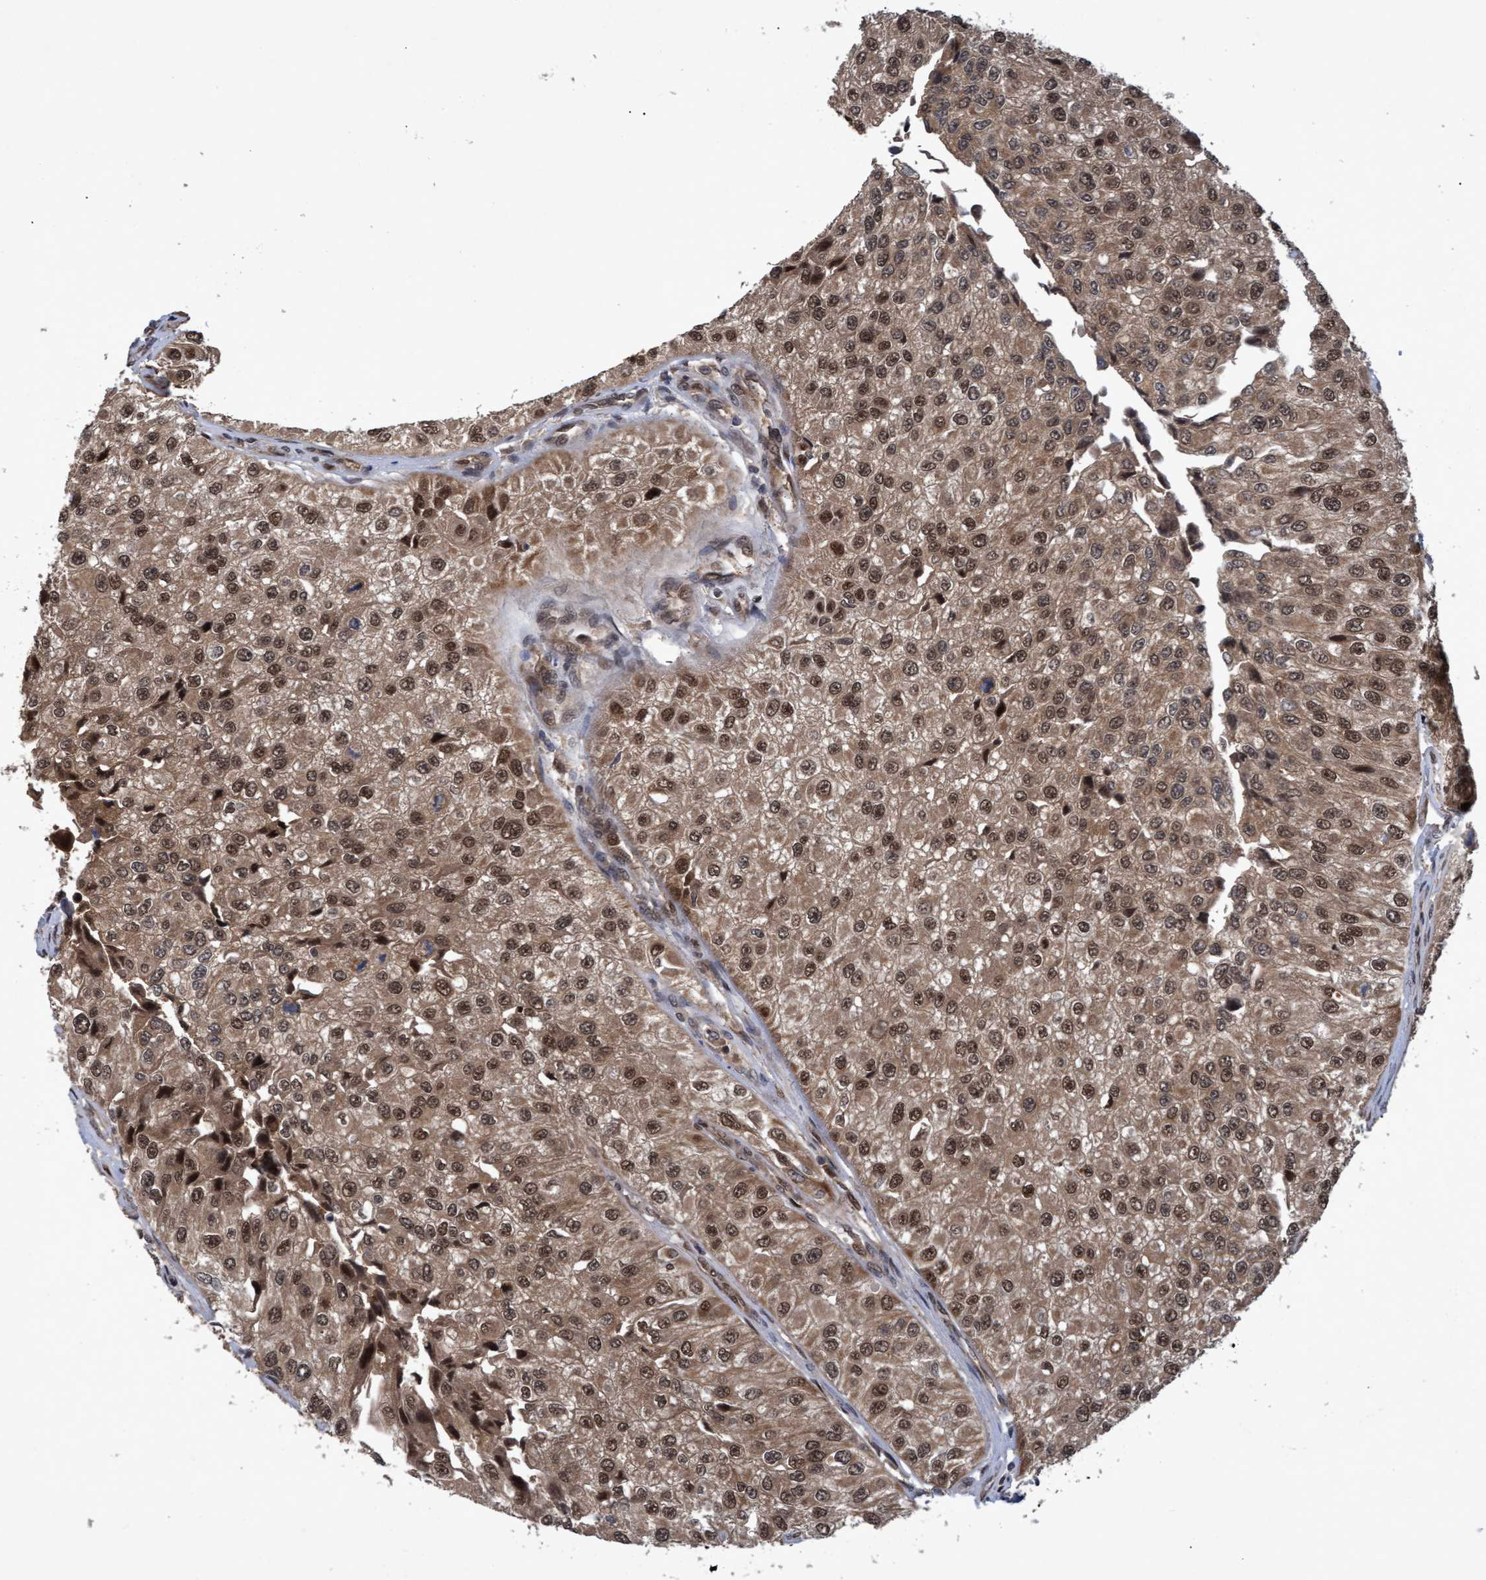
{"staining": {"intensity": "moderate", "quantity": ">75%", "location": "cytoplasmic/membranous,nuclear"}, "tissue": "urothelial cancer", "cell_type": "Tumor cells", "image_type": "cancer", "snomed": [{"axis": "morphology", "description": "Urothelial carcinoma, High grade"}, {"axis": "topography", "description": "Kidney"}, {"axis": "topography", "description": "Urinary bladder"}], "caption": "Approximately >75% of tumor cells in urothelial cancer exhibit moderate cytoplasmic/membranous and nuclear protein staining as visualized by brown immunohistochemical staining.", "gene": "PSMB6", "patient": {"sex": "male", "age": 77}}